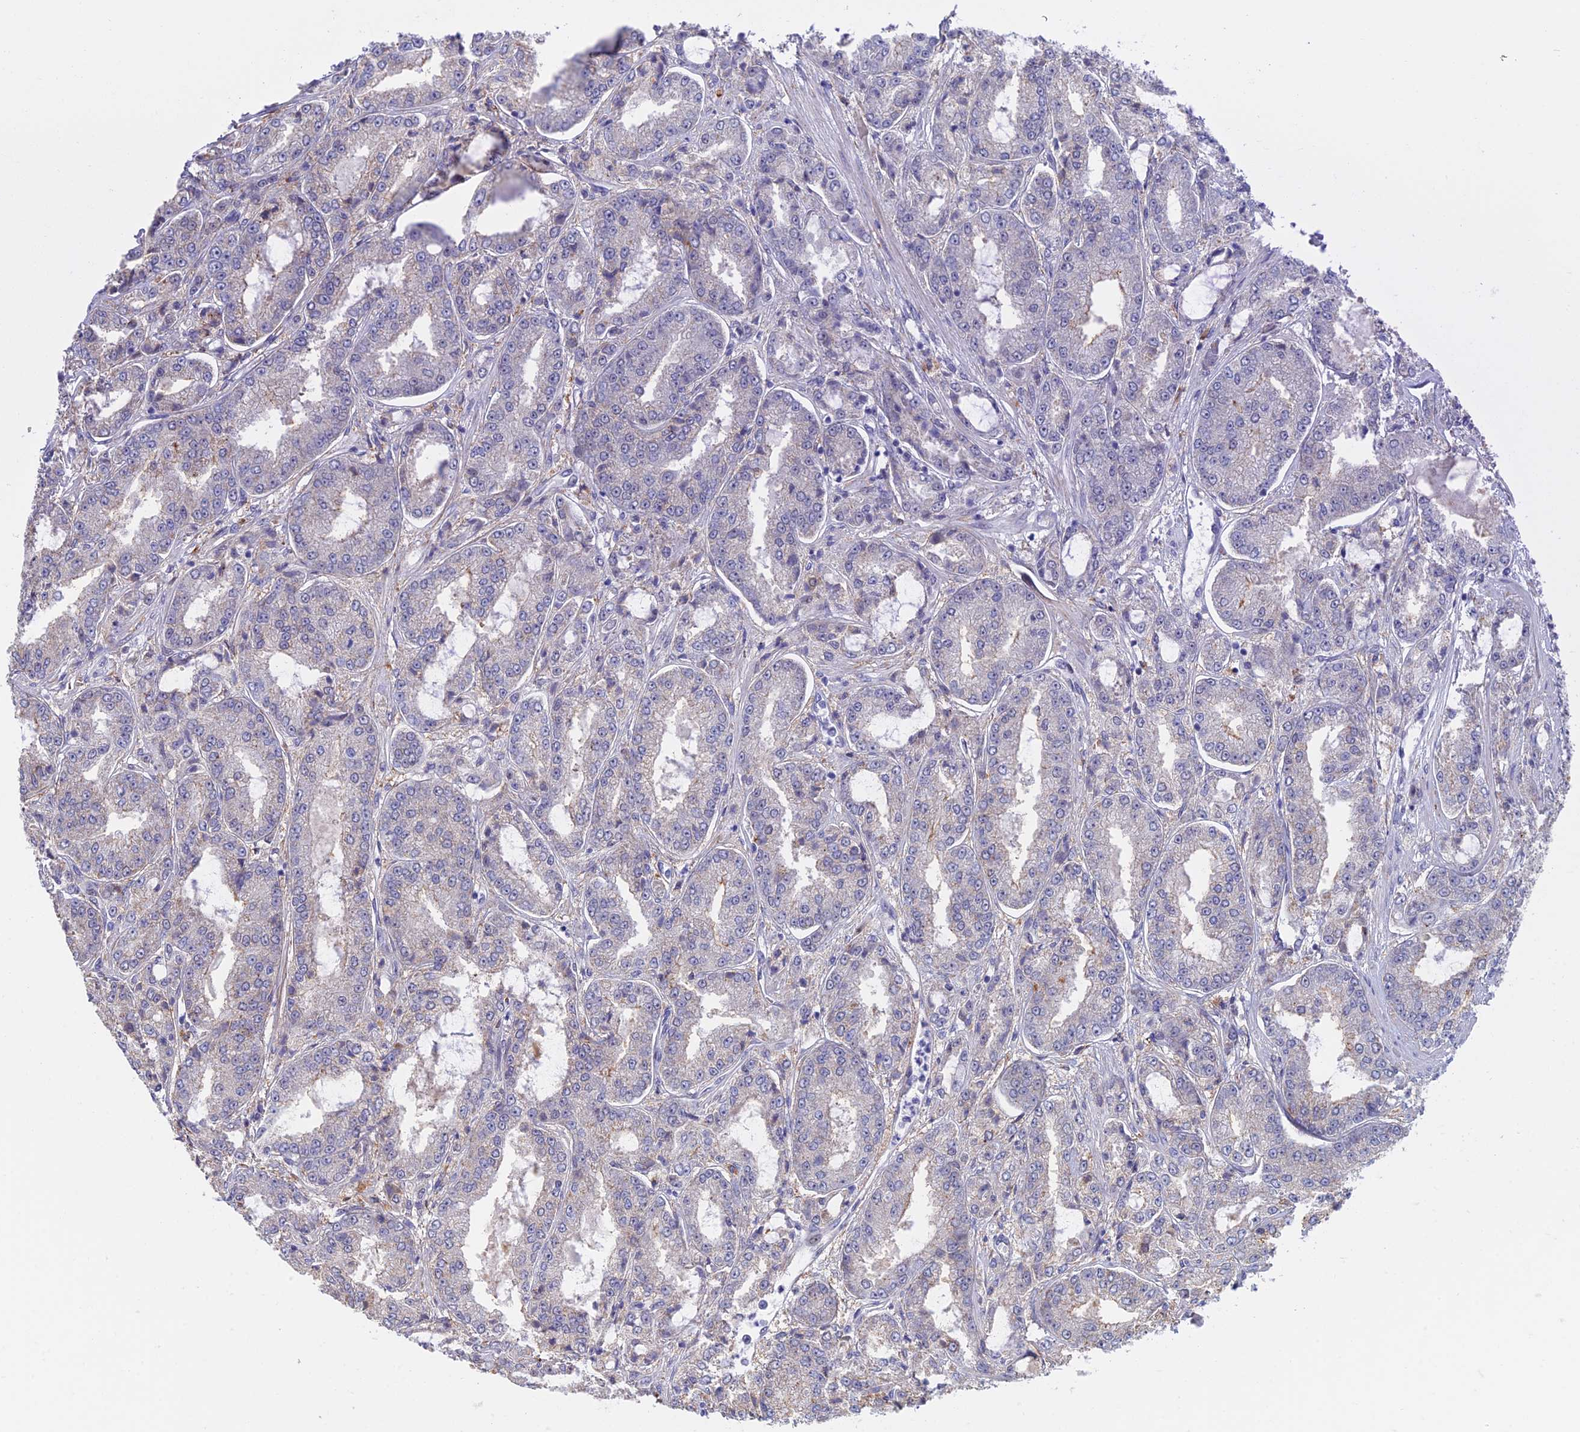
{"staining": {"intensity": "weak", "quantity": "<25%", "location": "nuclear"}, "tissue": "prostate cancer", "cell_type": "Tumor cells", "image_type": "cancer", "snomed": [{"axis": "morphology", "description": "Adenocarcinoma, High grade"}, {"axis": "topography", "description": "Prostate"}], "caption": "This photomicrograph is of prostate cancer (high-grade adenocarcinoma) stained with immunohistochemistry (IHC) to label a protein in brown with the nuclei are counter-stained blue. There is no positivity in tumor cells.", "gene": "ZUP1", "patient": {"sex": "male", "age": 71}}